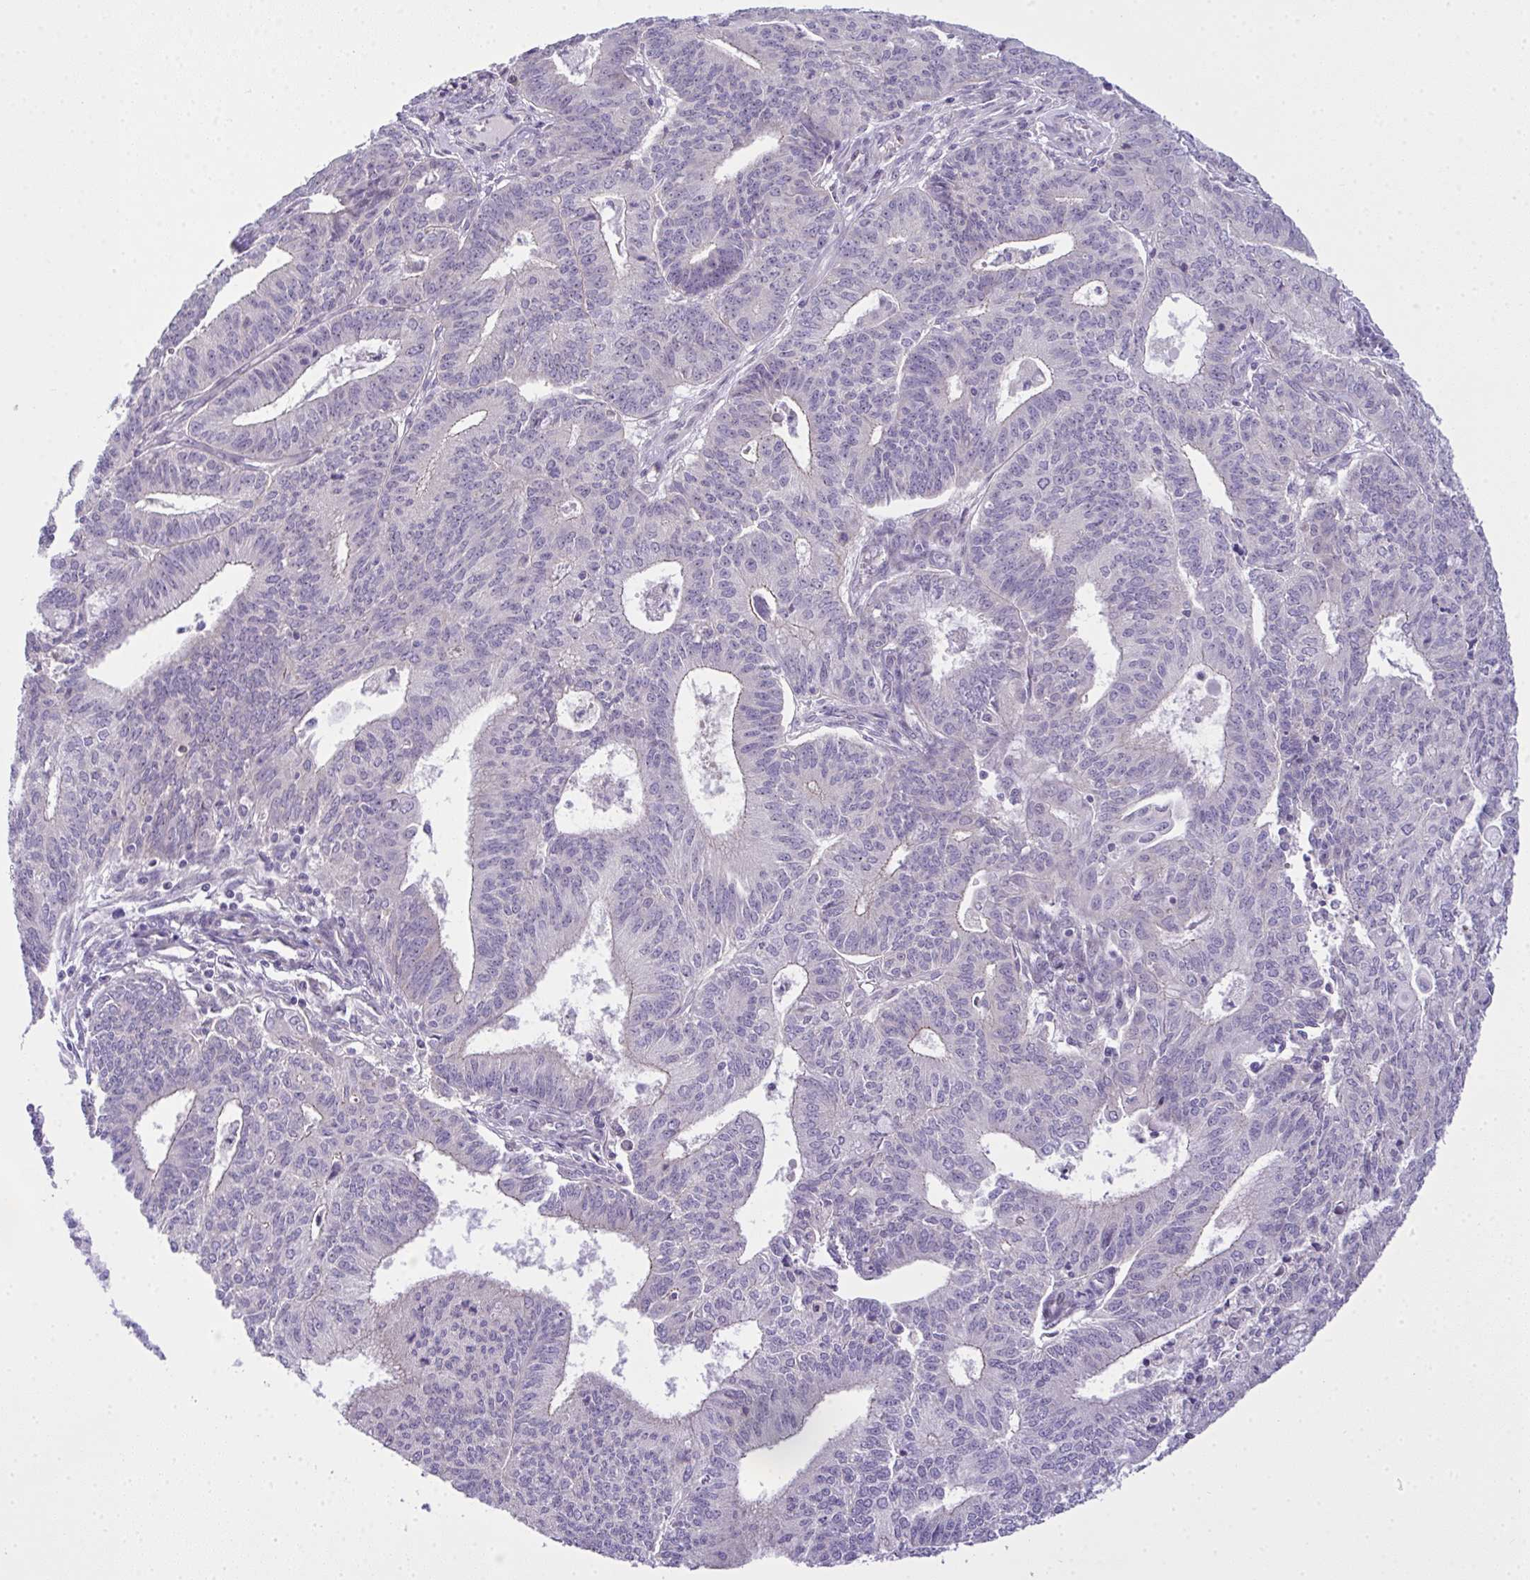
{"staining": {"intensity": "negative", "quantity": "none", "location": "none"}, "tissue": "endometrial cancer", "cell_type": "Tumor cells", "image_type": "cancer", "snomed": [{"axis": "morphology", "description": "Adenocarcinoma, NOS"}, {"axis": "topography", "description": "Endometrium"}], "caption": "Protein analysis of endometrial adenocarcinoma exhibits no significant expression in tumor cells. Brightfield microscopy of immunohistochemistry stained with DAB (brown) and hematoxylin (blue), captured at high magnification.", "gene": "NT5C1A", "patient": {"sex": "female", "age": 61}}